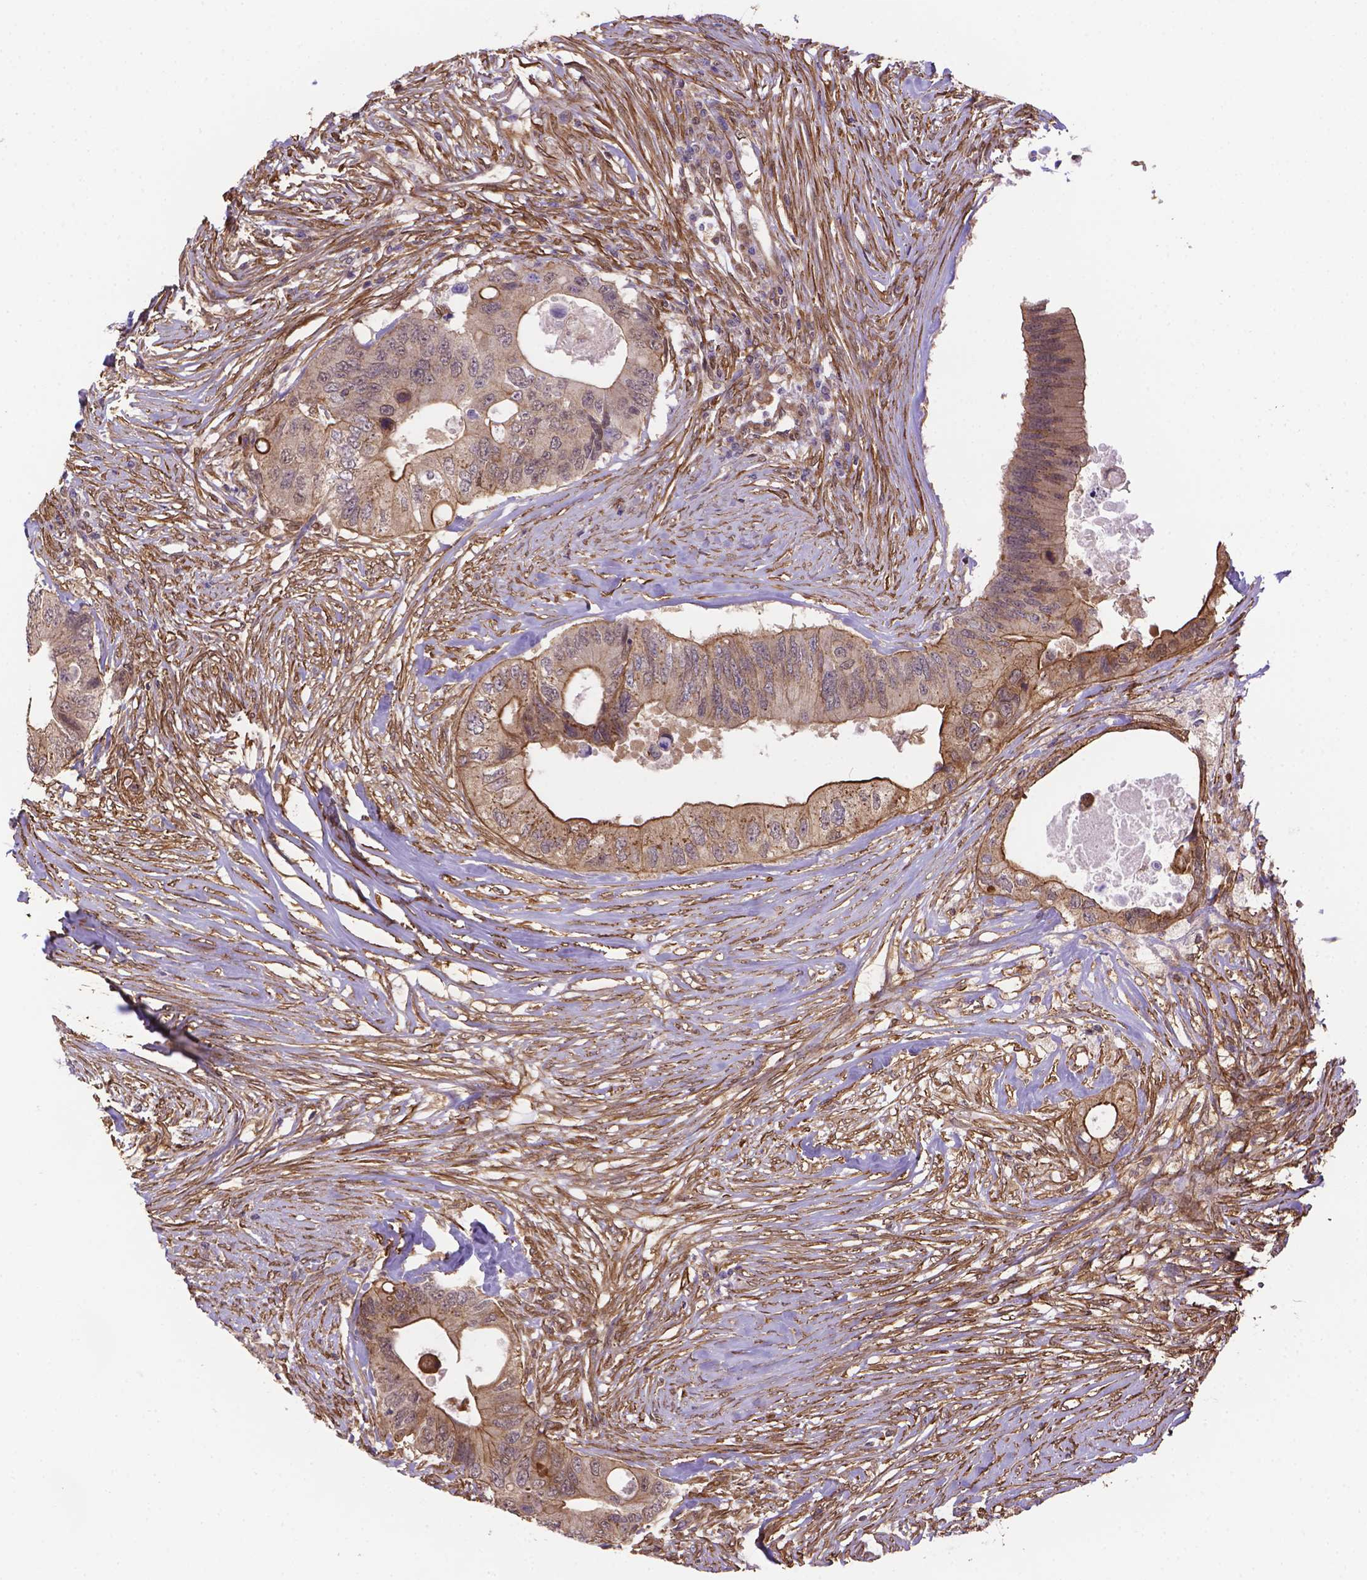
{"staining": {"intensity": "weak", "quantity": ">75%", "location": "cytoplasmic/membranous"}, "tissue": "colorectal cancer", "cell_type": "Tumor cells", "image_type": "cancer", "snomed": [{"axis": "morphology", "description": "Adenocarcinoma, NOS"}, {"axis": "topography", "description": "Colon"}], "caption": "About >75% of tumor cells in human adenocarcinoma (colorectal) demonstrate weak cytoplasmic/membranous protein staining as visualized by brown immunohistochemical staining.", "gene": "YAP1", "patient": {"sex": "male", "age": 71}}